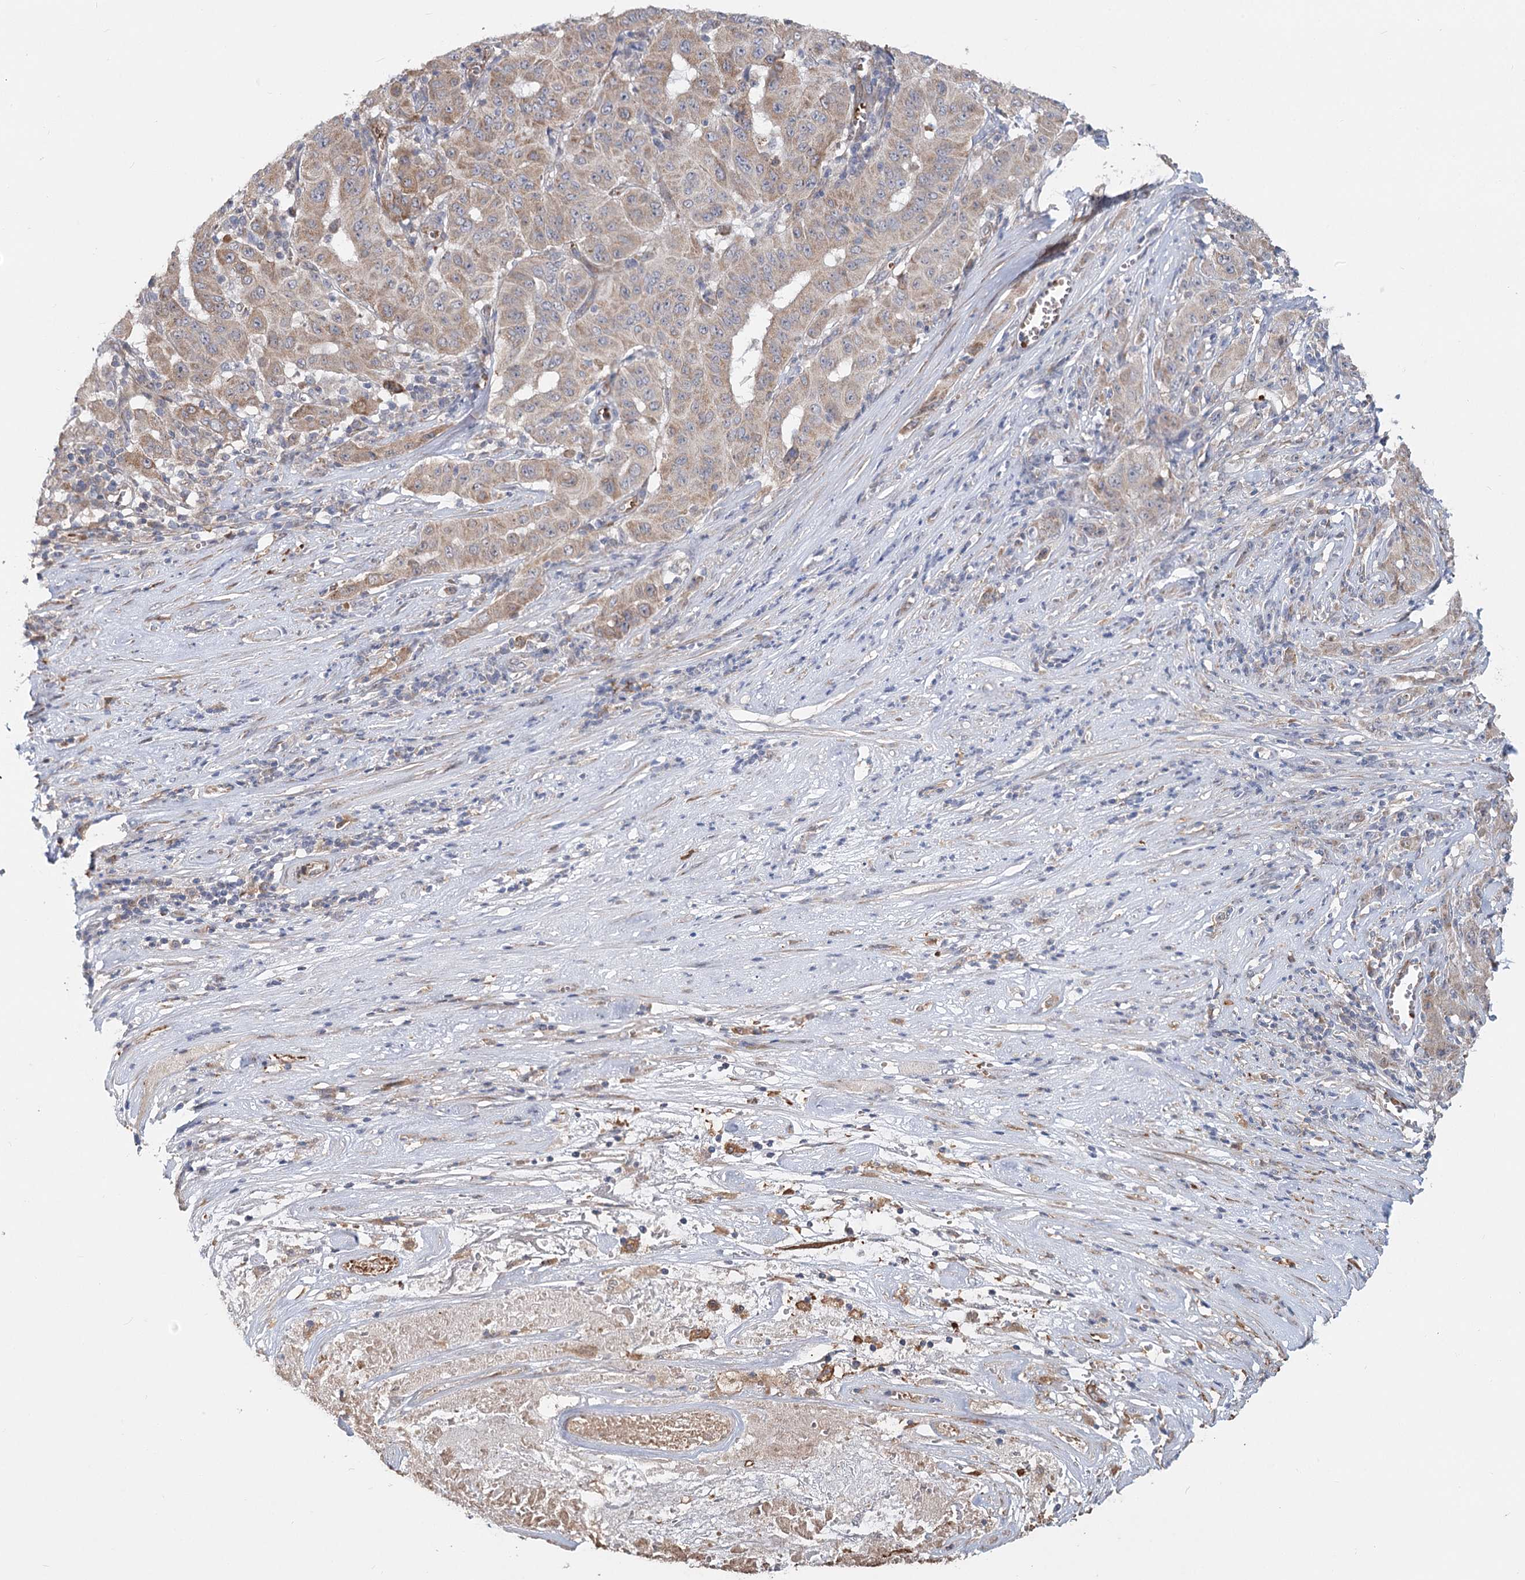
{"staining": {"intensity": "weak", "quantity": ">75%", "location": "cytoplasmic/membranous"}, "tissue": "pancreatic cancer", "cell_type": "Tumor cells", "image_type": "cancer", "snomed": [{"axis": "morphology", "description": "Adenocarcinoma, NOS"}, {"axis": "topography", "description": "Pancreas"}], "caption": "A brown stain shows weak cytoplasmic/membranous expression of a protein in human adenocarcinoma (pancreatic) tumor cells.", "gene": "CIB4", "patient": {"sex": "male", "age": 63}}